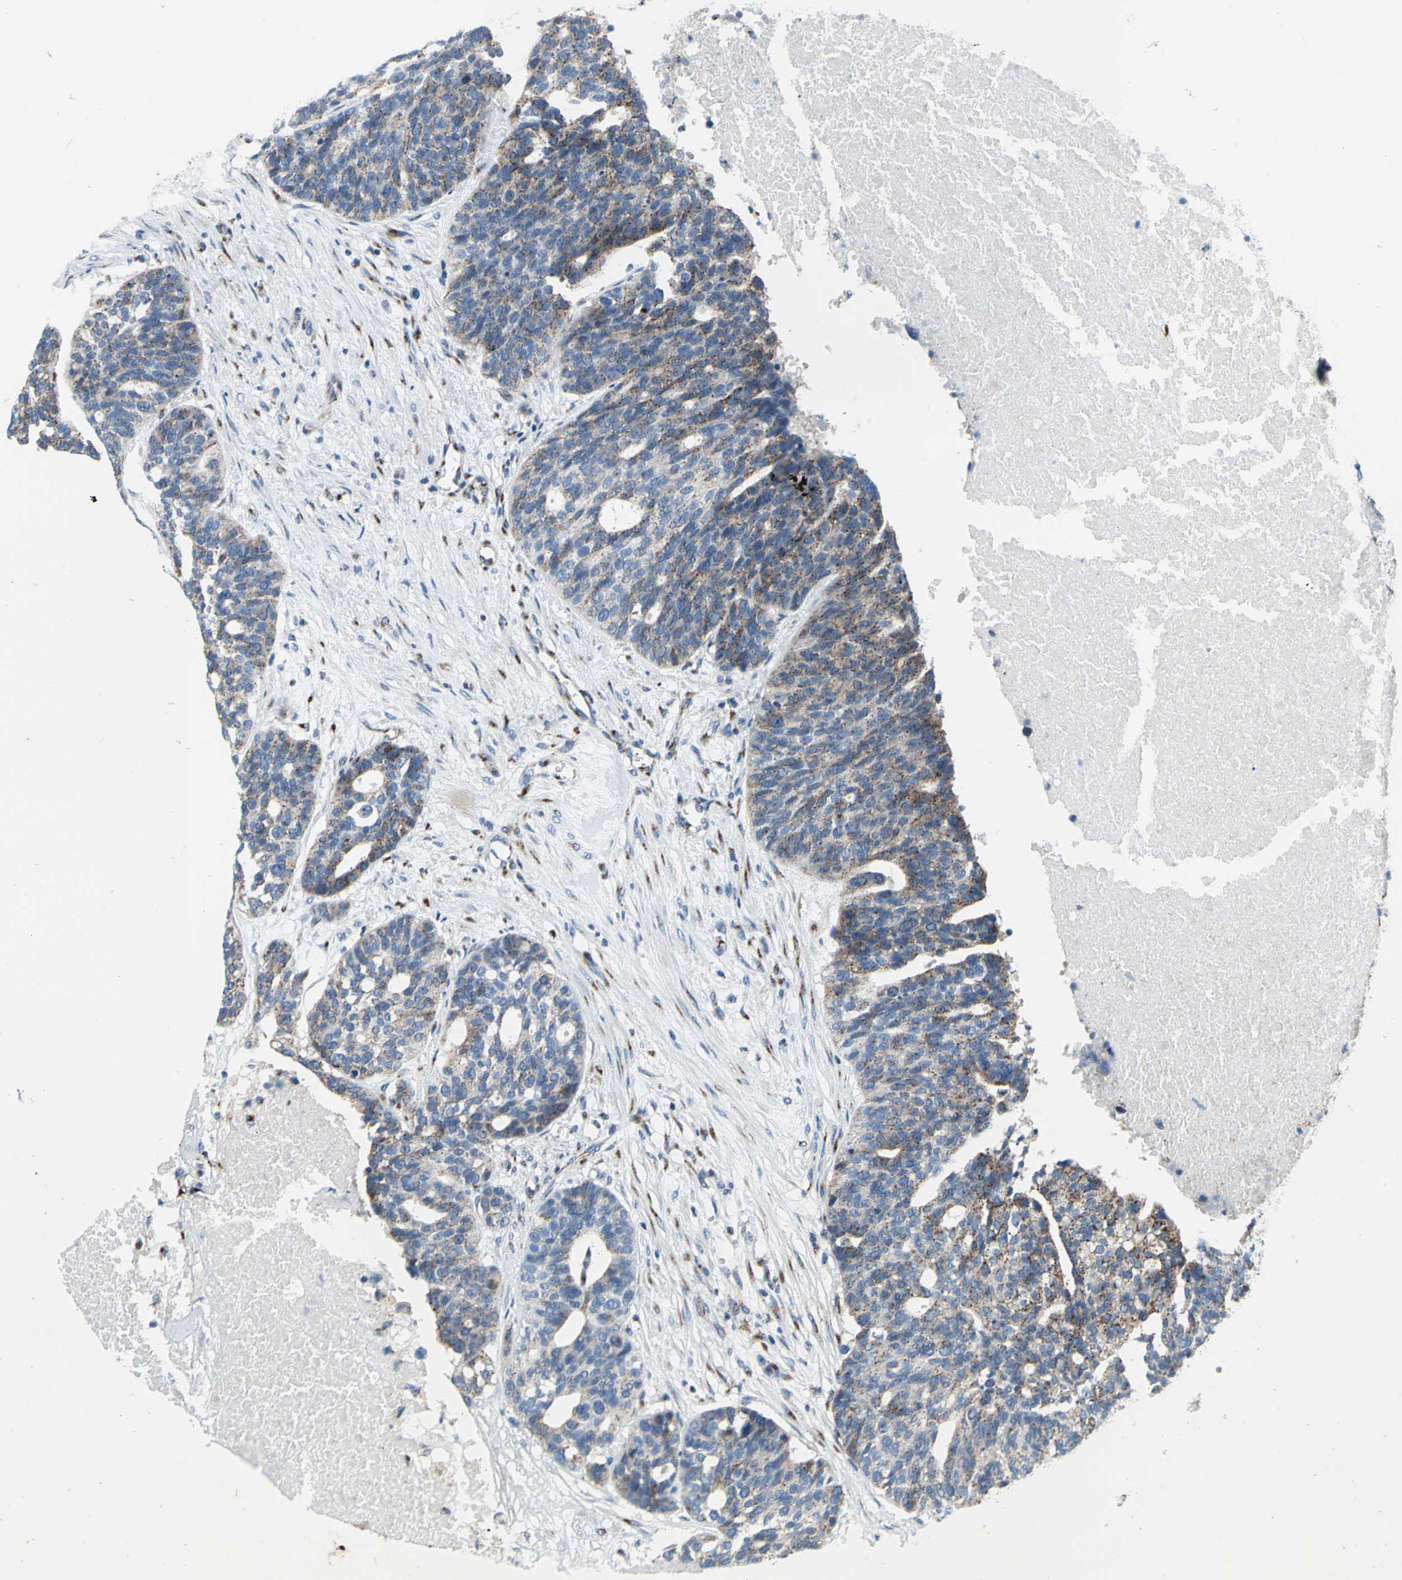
{"staining": {"intensity": "moderate", "quantity": ">75%", "location": "cytoplasmic/membranous"}, "tissue": "ovarian cancer", "cell_type": "Tumor cells", "image_type": "cancer", "snomed": [{"axis": "morphology", "description": "Cystadenocarcinoma, serous, NOS"}, {"axis": "topography", "description": "Ovary"}], "caption": "DAB (3,3'-diaminobenzidine) immunohistochemical staining of ovarian cancer reveals moderate cytoplasmic/membranous protein positivity in approximately >75% of tumor cells. Nuclei are stained in blue.", "gene": "GPR3", "patient": {"sex": "female", "age": 59}}